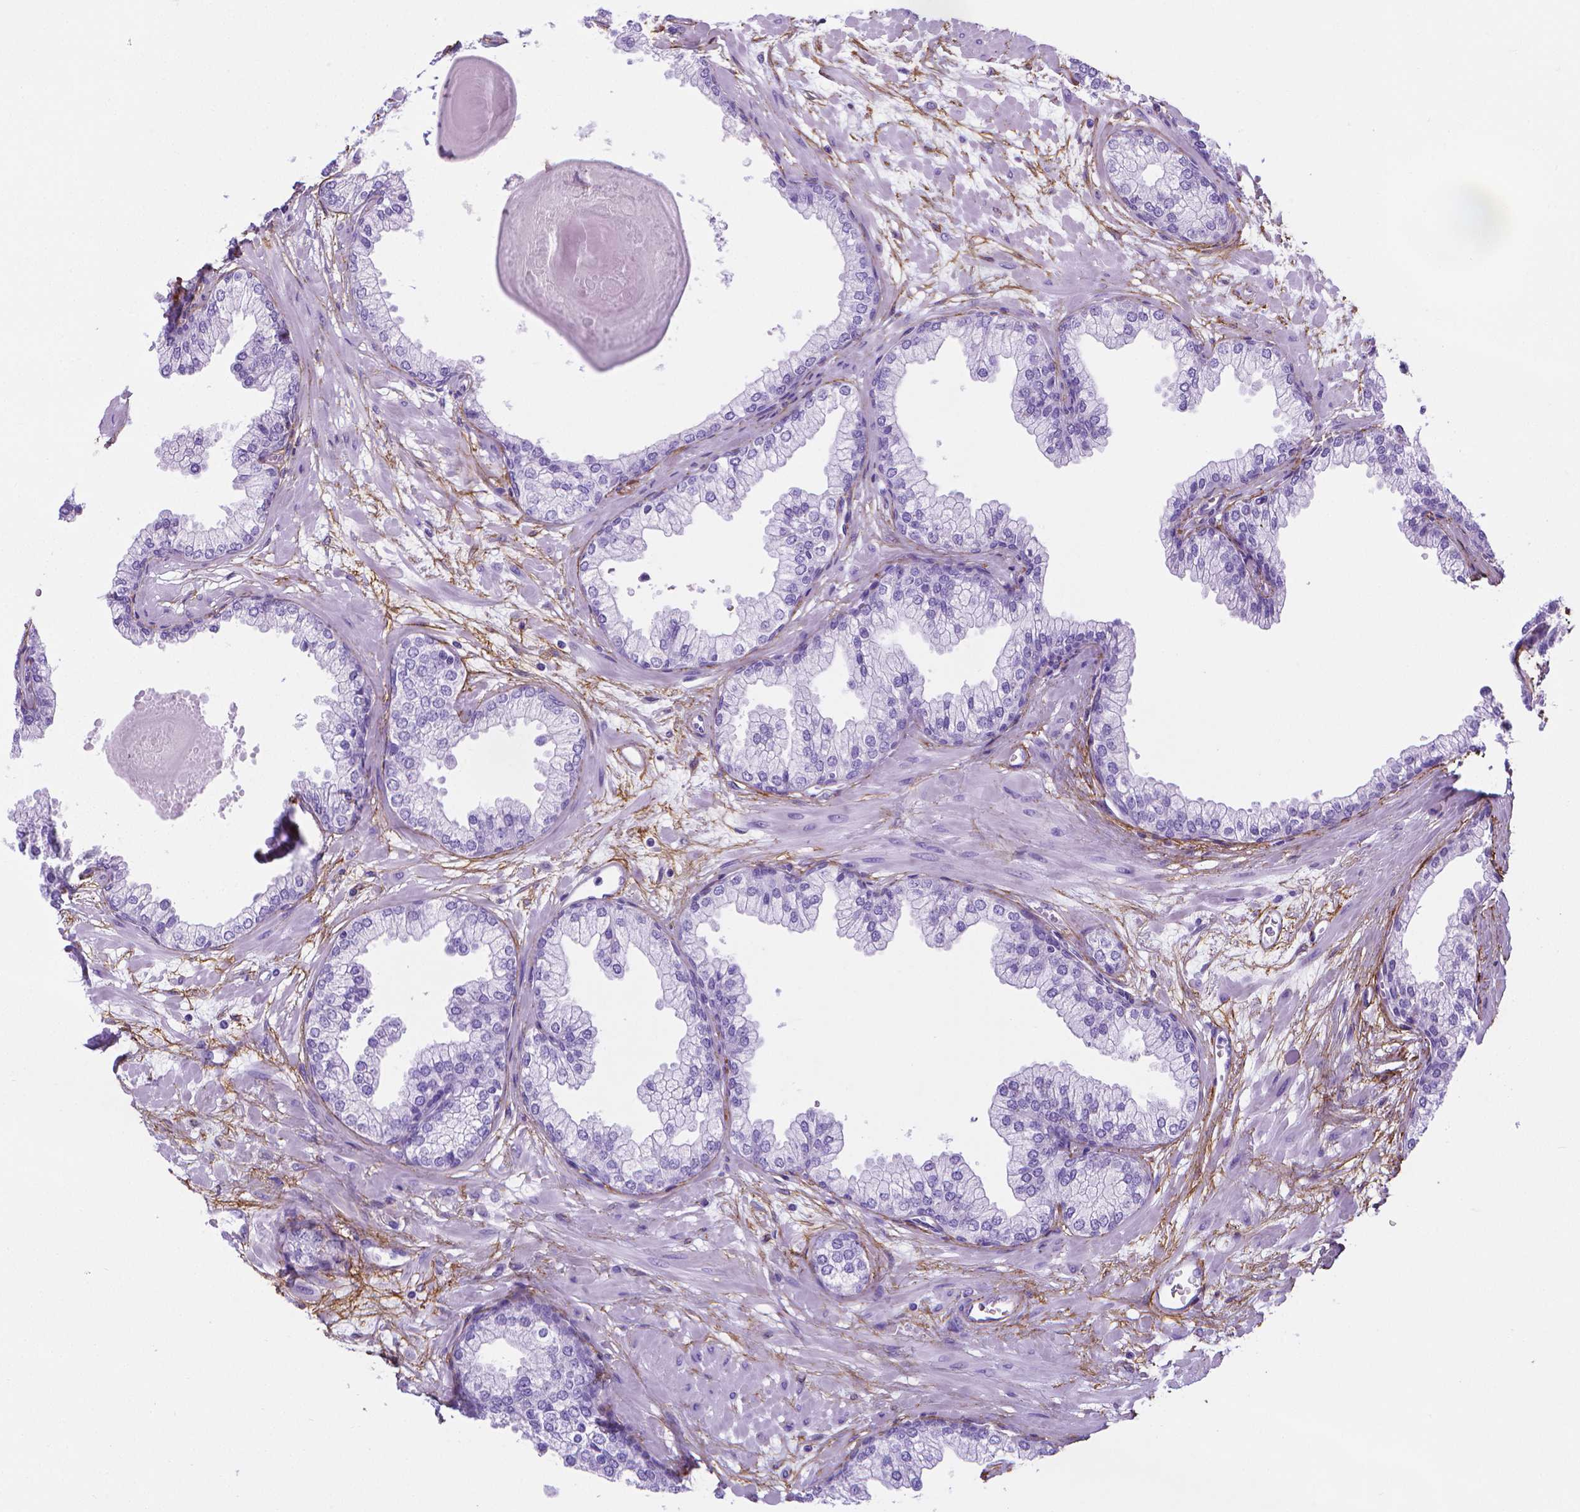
{"staining": {"intensity": "negative", "quantity": "none", "location": "none"}, "tissue": "prostate", "cell_type": "Glandular cells", "image_type": "normal", "snomed": [{"axis": "morphology", "description": "Normal tissue, NOS"}, {"axis": "topography", "description": "Prostate"}, {"axis": "topography", "description": "Peripheral nerve tissue"}], "caption": "Immunohistochemical staining of unremarkable prostate demonstrates no significant expression in glandular cells.", "gene": "MFAP2", "patient": {"sex": "male", "age": 61}}